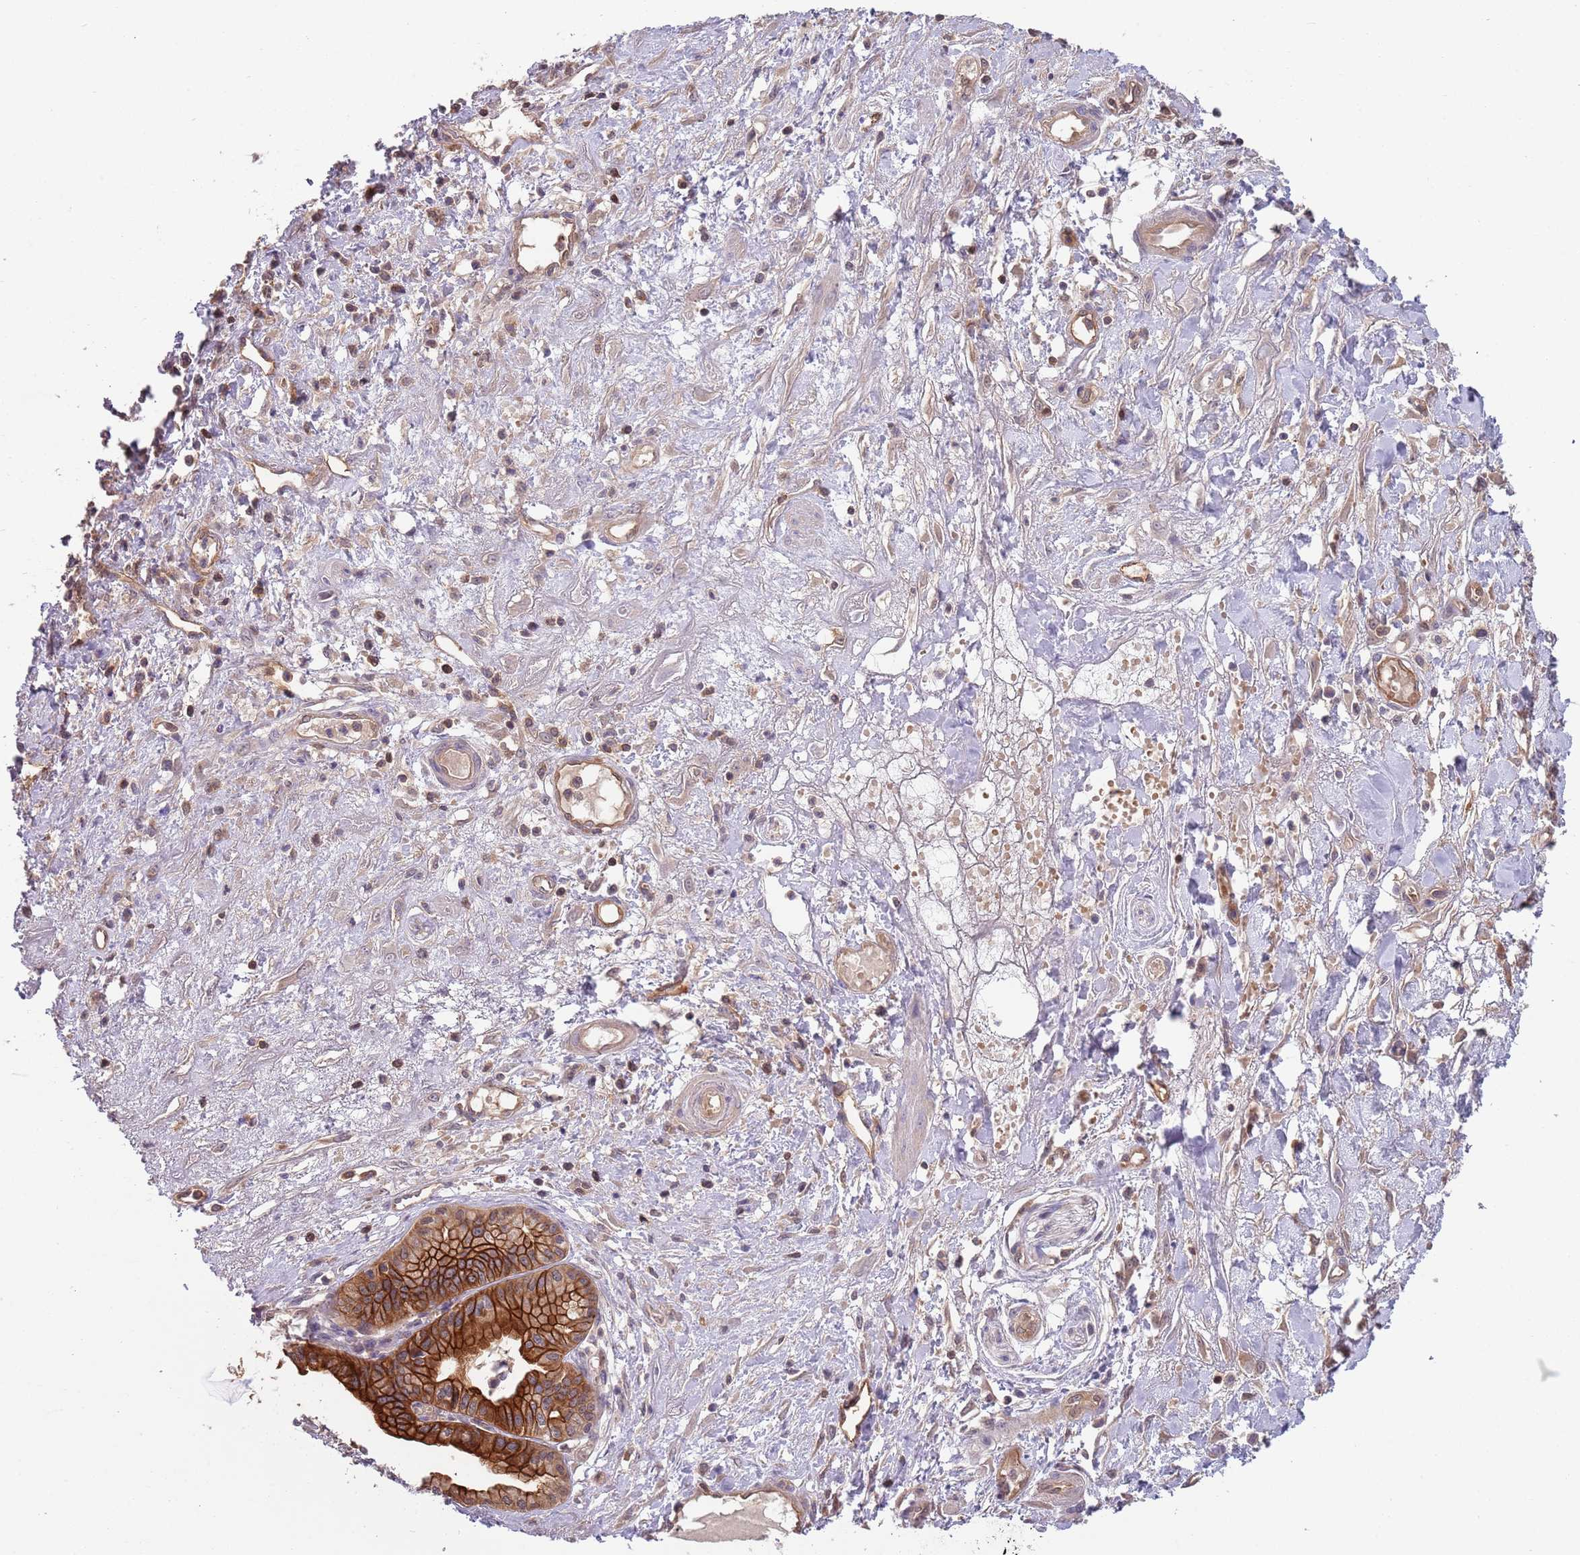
{"staining": {"intensity": "strong", "quantity": ">75%", "location": "cytoplasmic/membranous"}, "tissue": "pancreatic cancer", "cell_type": "Tumor cells", "image_type": "cancer", "snomed": [{"axis": "morphology", "description": "Adenocarcinoma, NOS"}, {"axis": "topography", "description": "Pancreas"}], "caption": "The image demonstrates a brown stain indicating the presence of a protein in the cytoplasmic/membranous of tumor cells in pancreatic adenocarcinoma. (brown staining indicates protein expression, while blue staining denotes nuclei).", "gene": "GSDMD", "patient": {"sex": "female", "age": 50}}